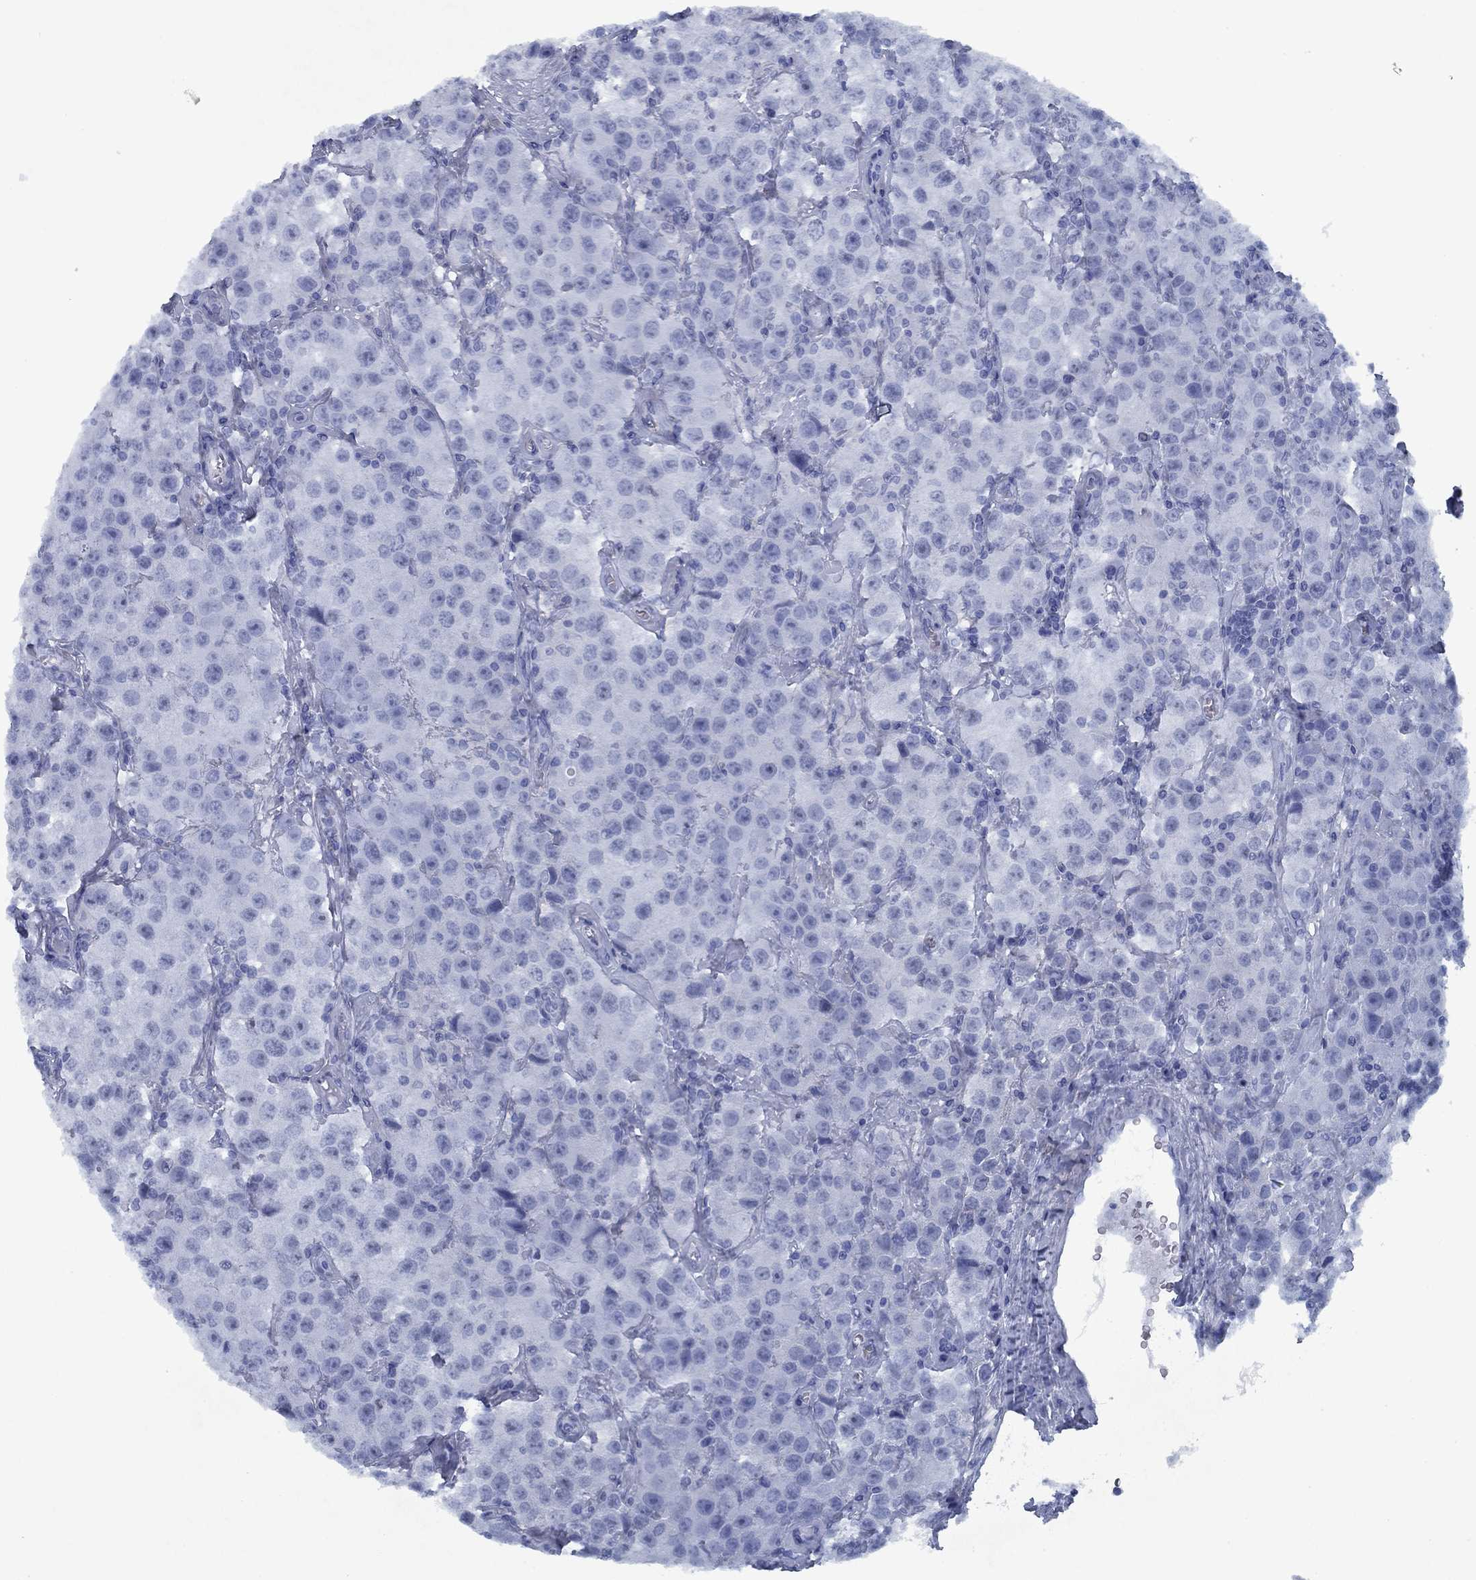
{"staining": {"intensity": "negative", "quantity": "none", "location": "none"}, "tissue": "testis cancer", "cell_type": "Tumor cells", "image_type": "cancer", "snomed": [{"axis": "morphology", "description": "Seminoma, NOS"}, {"axis": "topography", "description": "Testis"}], "caption": "Tumor cells are negative for brown protein staining in seminoma (testis).", "gene": "PNMA8A", "patient": {"sex": "male", "age": 52}}